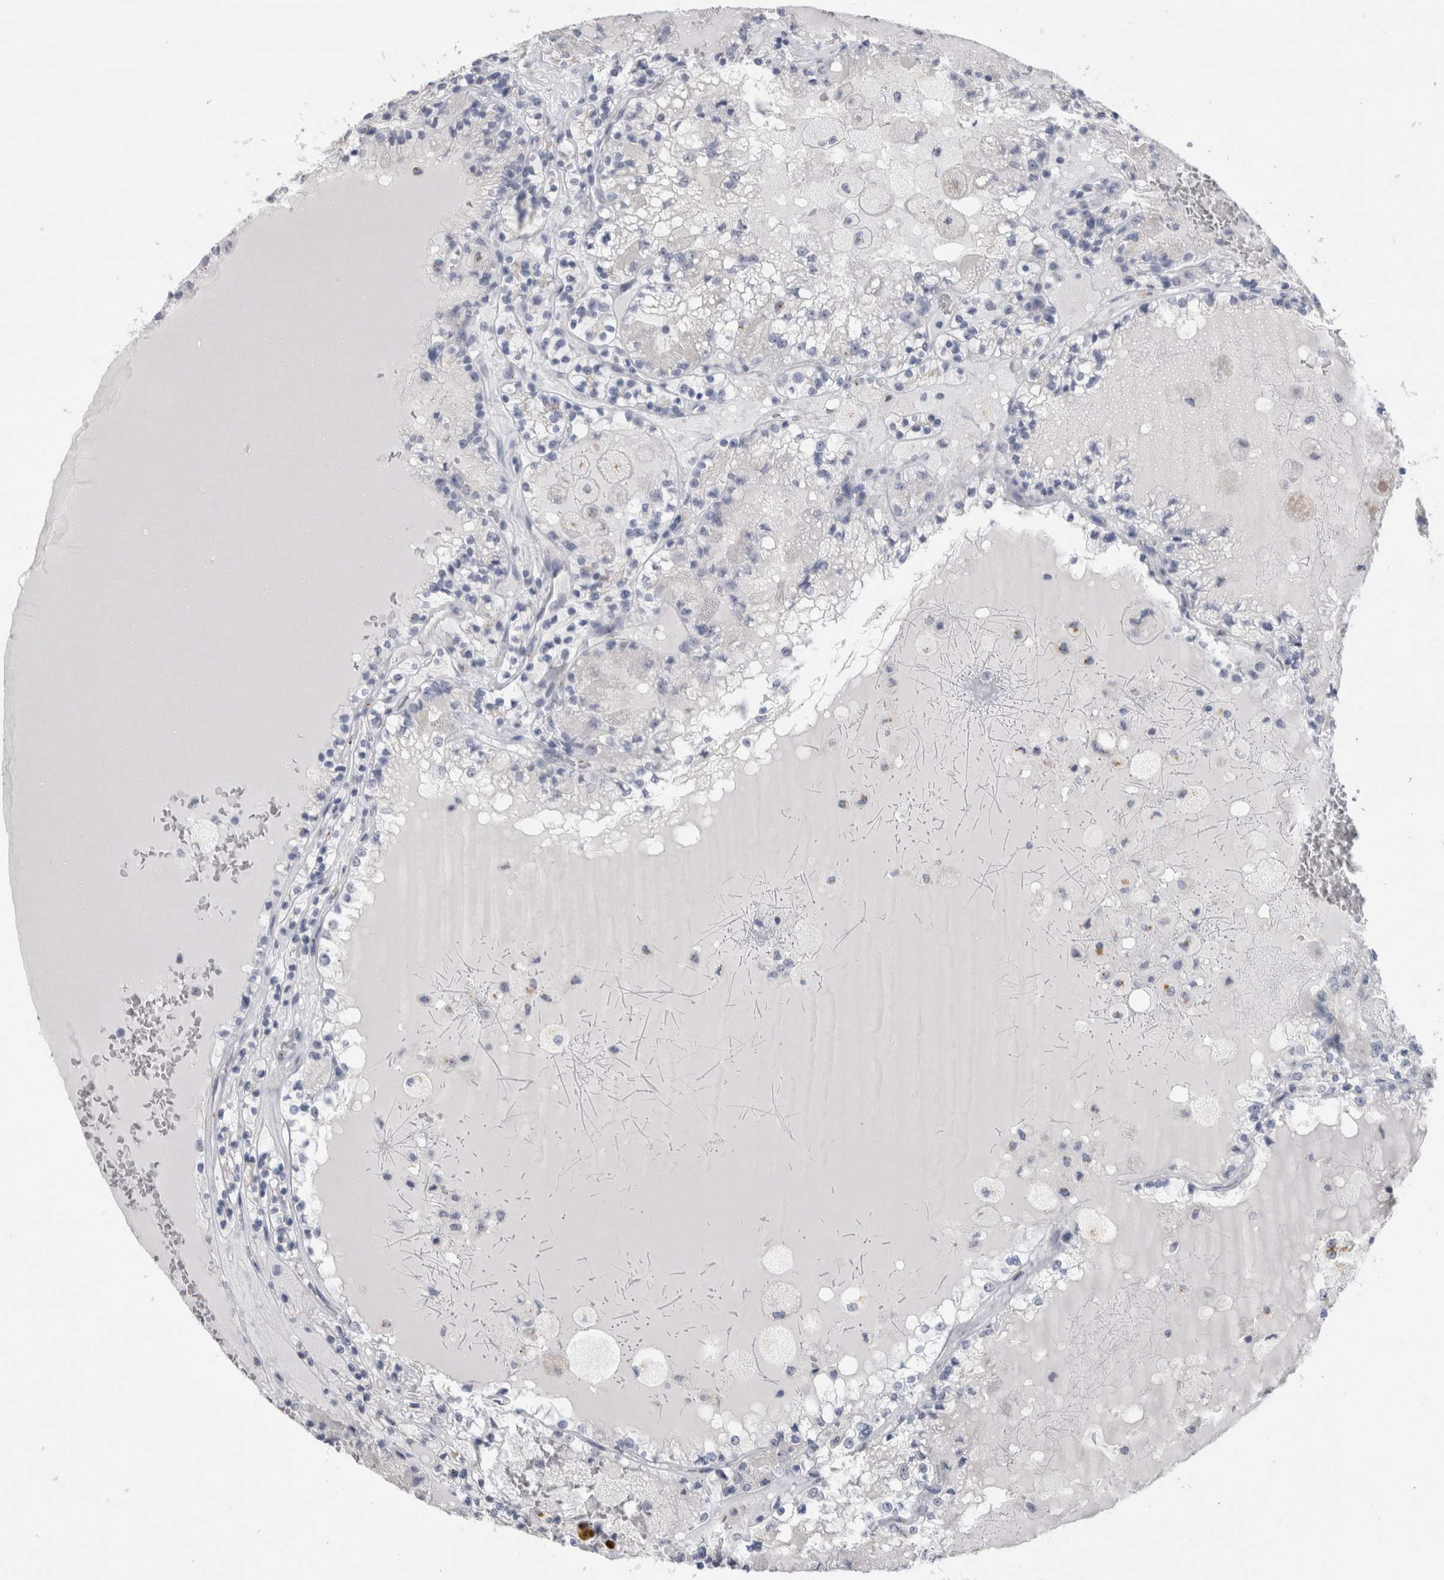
{"staining": {"intensity": "negative", "quantity": "none", "location": "none"}, "tissue": "renal cancer", "cell_type": "Tumor cells", "image_type": "cancer", "snomed": [{"axis": "morphology", "description": "Adenocarcinoma, NOS"}, {"axis": "topography", "description": "Kidney"}], "caption": "DAB (3,3'-diaminobenzidine) immunohistochemical staining of human renal adenocarcinoma reveals no significant expression in tumor cells.", "gene": "AKAP9", "patient": {"sex": "female", "age": 56}}